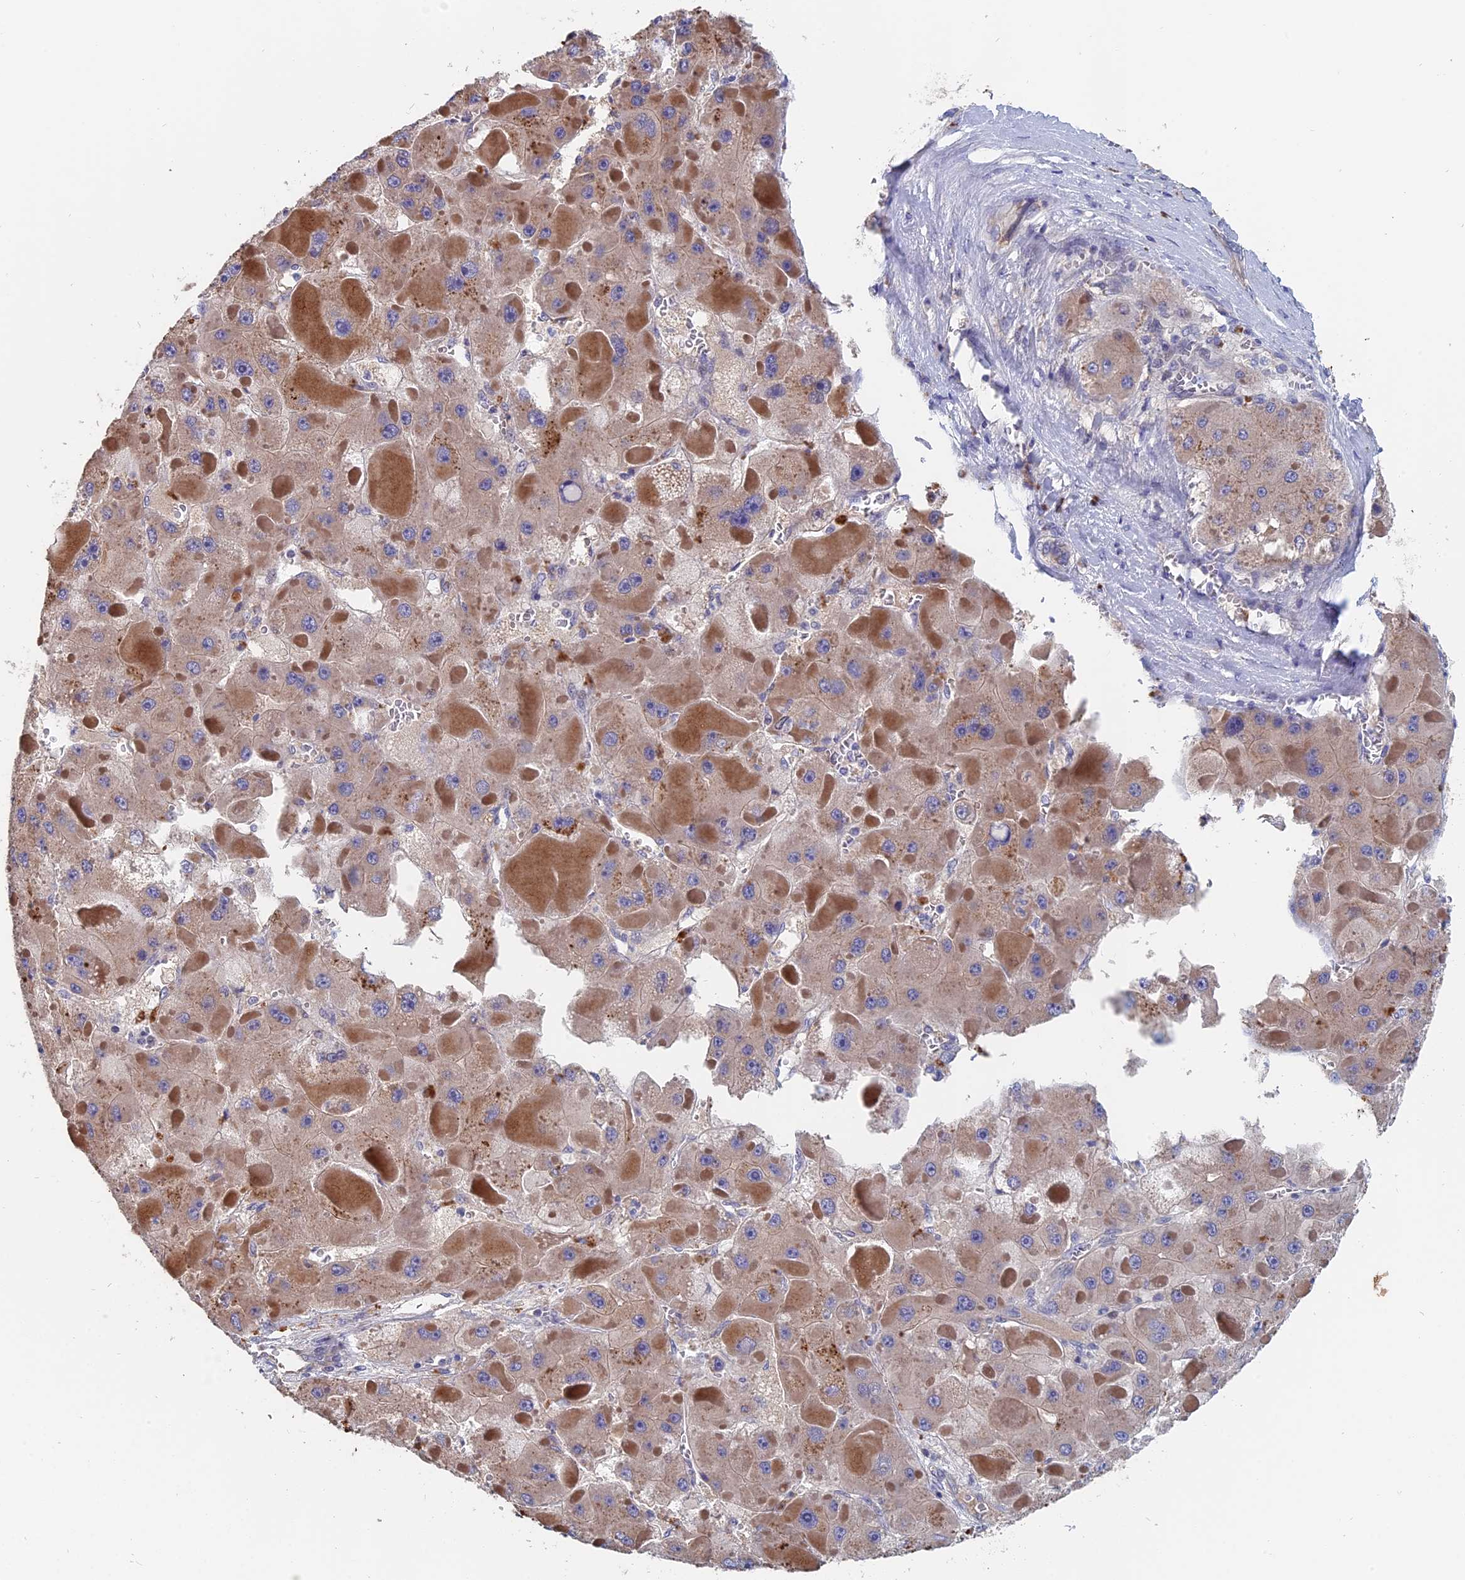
{"staining": {"intensity": "weak", "quantity": "<25%", "location": "cytoplasmic/membranous"}, "tissue": "liver cancer", "cell_type": "Tumor cells", "image_type": "cancer", "snomed": [{"axis": "morphology", "description": "Carcinoma, Hepatocellular, NOS"}, {"axis": "topography", "description": "Liver"}], "caption": "Histopathology image shows no protein positivity in tumor cells of hepatocellular carcinoma (liver) tissue. (Stains: DAB IHC with hematoxylin counter stain, Microscopy: brightfield microscopy at high magnification).", "gene": "SLC33A1", "patient": {"sex": "female", "age": 73}}